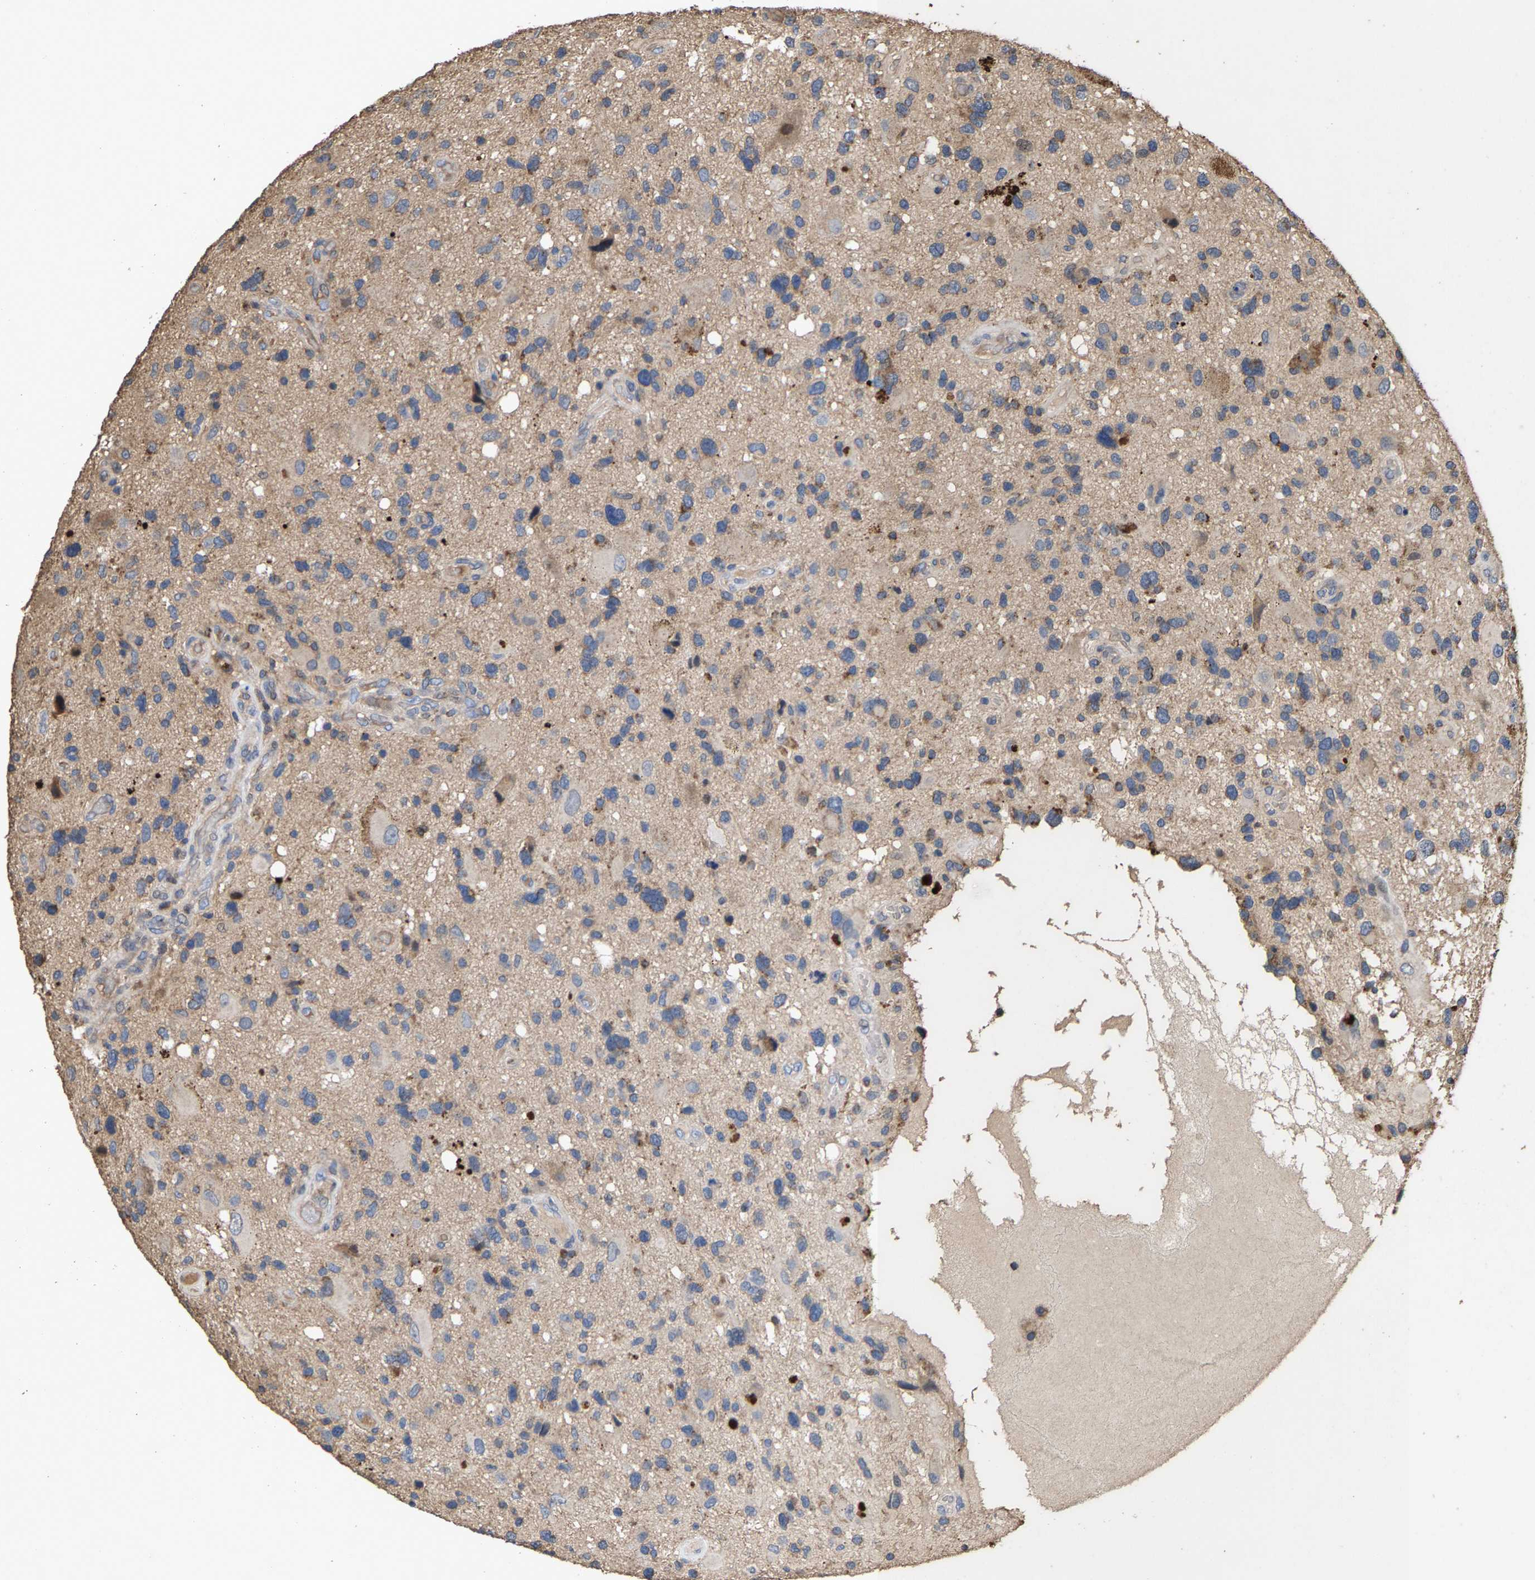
{"staining": {"intensity": "weak", "quantity": "25%-75%", "location": "cytoplasmic/membranous"}, "tissue": "glioma", "cell_type": "Tumor cells", "image_type": "cancer", "snomed": [{"axis": "morphology", "description": "Glioma, malignant, High grade"}, {"axis": "topography", "description": "Brain"}], "caption": "Immunohistochemical staining of malignant glioma (high-grade) reveals low levels of weak cytoplasmic/membranous protein staining in approximately 25%-75% of tumor cells.", "gene": "TDRKH", "patient": {"sex": "male", "age": 33}}